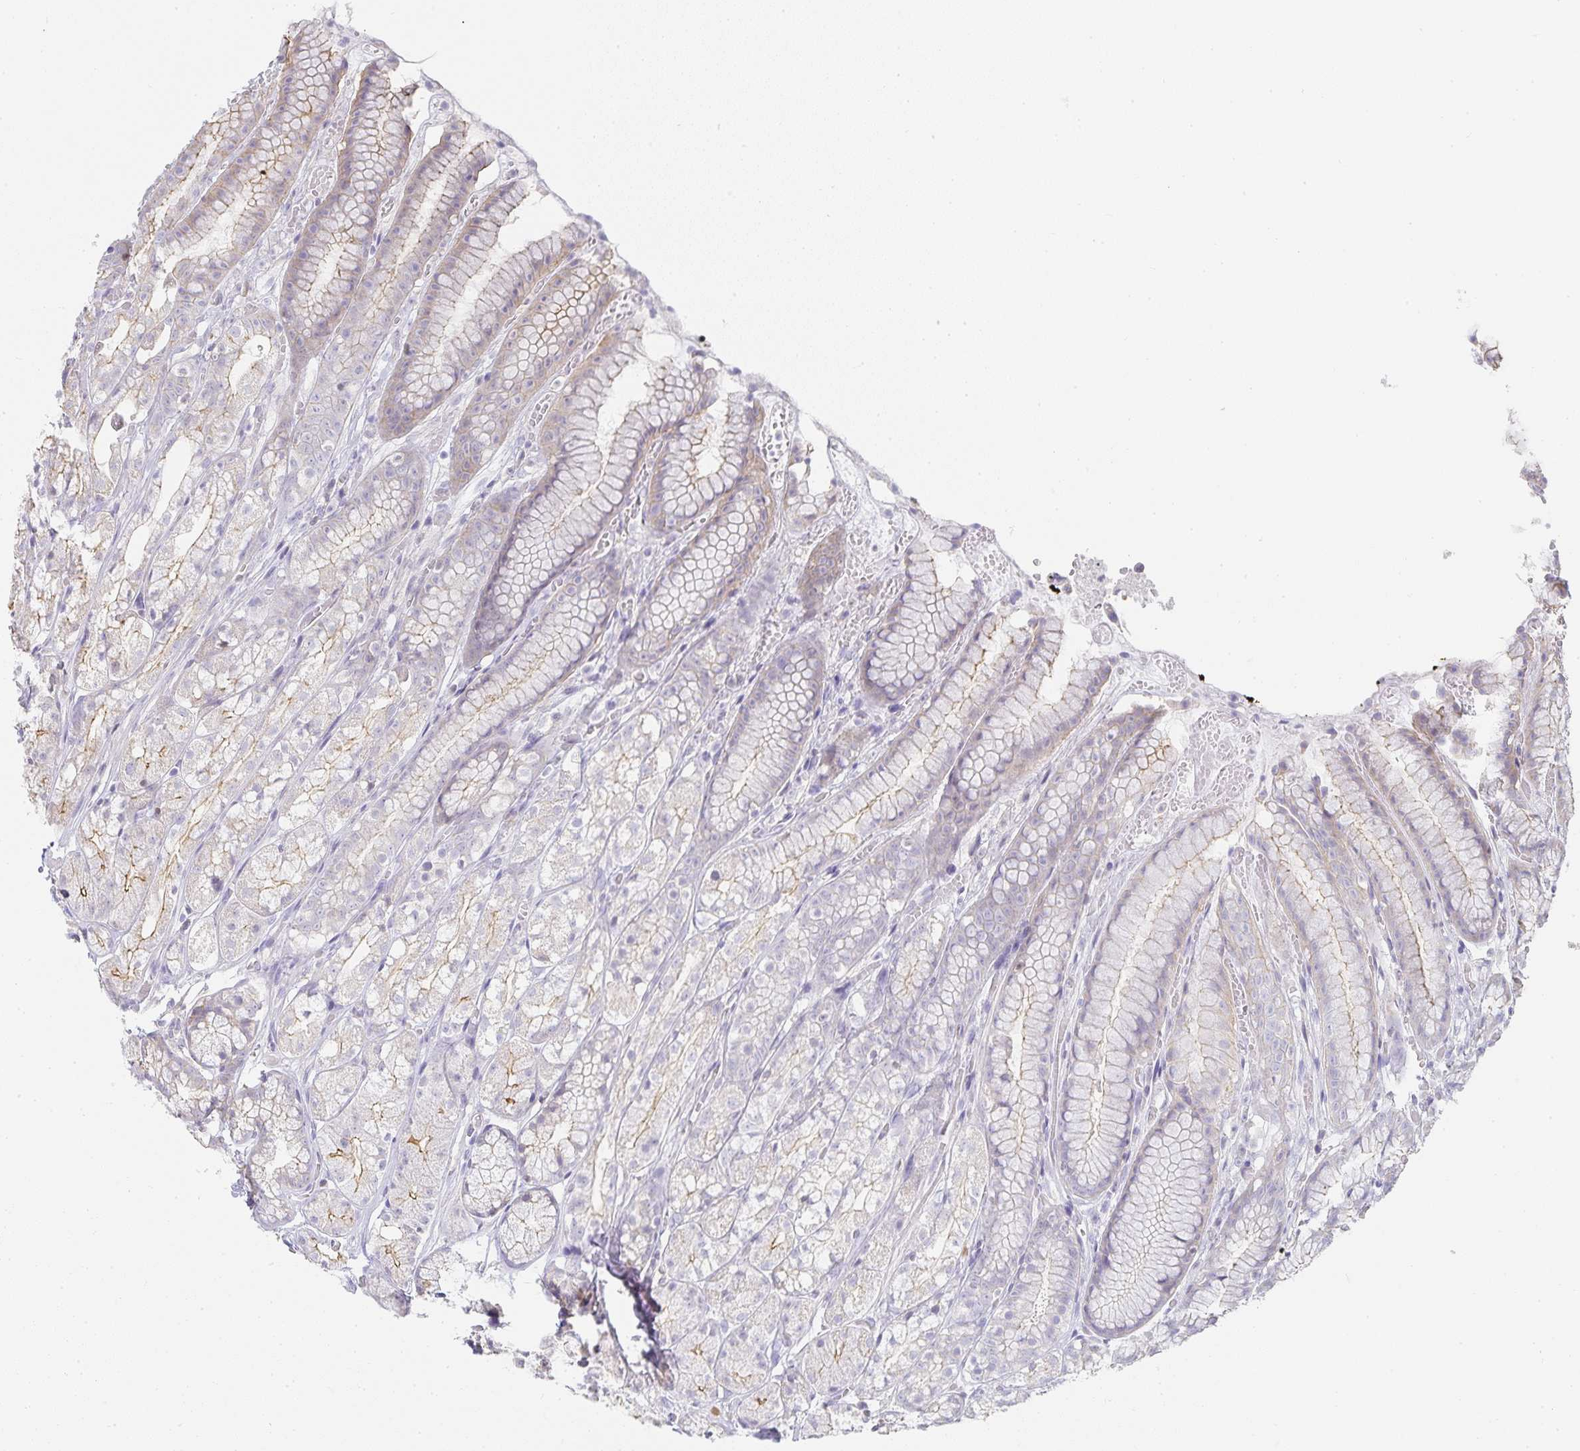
{"staining": {"intensity": "weak", "quantity": "25%-75%", "location": "cytoplasmic/membranous"}, "tissue": "stomach", "cell_type": "Glandular cells", "image_type": "normal", "snomed": [{"axis": "morphology", "description": "Normal tissue, NOS"}, {"axis": "topography", "description": "Smooth muscle"}, {"axis": "topography", "description": "Stomach"}], "caption": "DAB (3,3'-diaminobenzidine) immunohistochemical staining of normal stomach shows weak cytoplasmic/membranous protein staining in approximately 25%-75% of glandular cells. Immunohistochemistry (ihc) stains the protein in brown and the nuclei are stained blue.", "gene": "GATA3", "patient": {"sex": "male", "age": 70}}